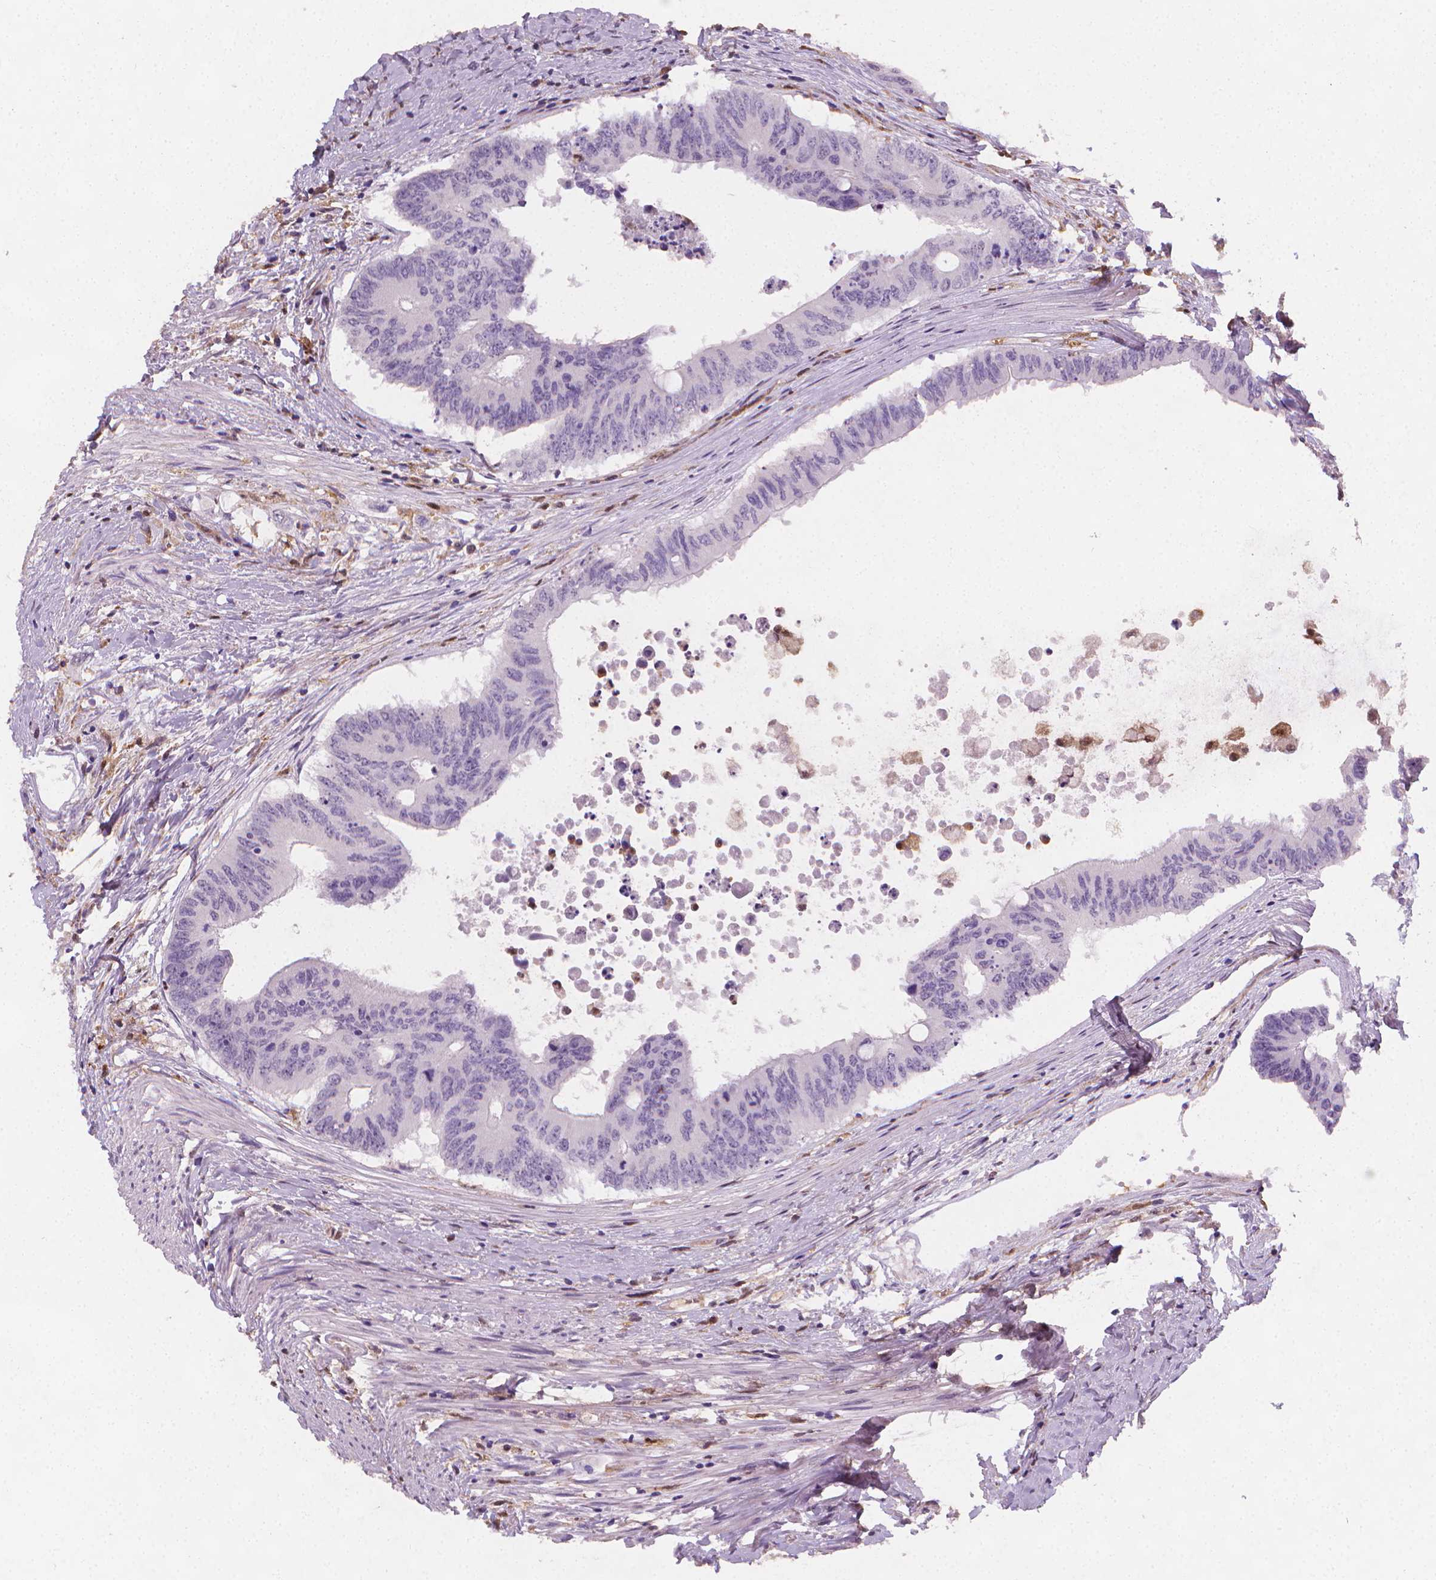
{"staining": {"intensity": "negative", "quantity": "none", "location": "none"}, "tissue": "colorectal cancer", "cell_type": "Tumor cells", "image_type": "cancer", "snomed": [{"axis": "morphology", "description": "Adenocarcinoma, NOS"}, {"axis": "topography", "description": "Rectum"}], "caption": "Colorectal adenocarcinoma stained for a protein using immunohistochemistry reveals no staining tumor cells.", "gene": "TNFAIP2", "patient": {"sex": "male", "age": 59}}